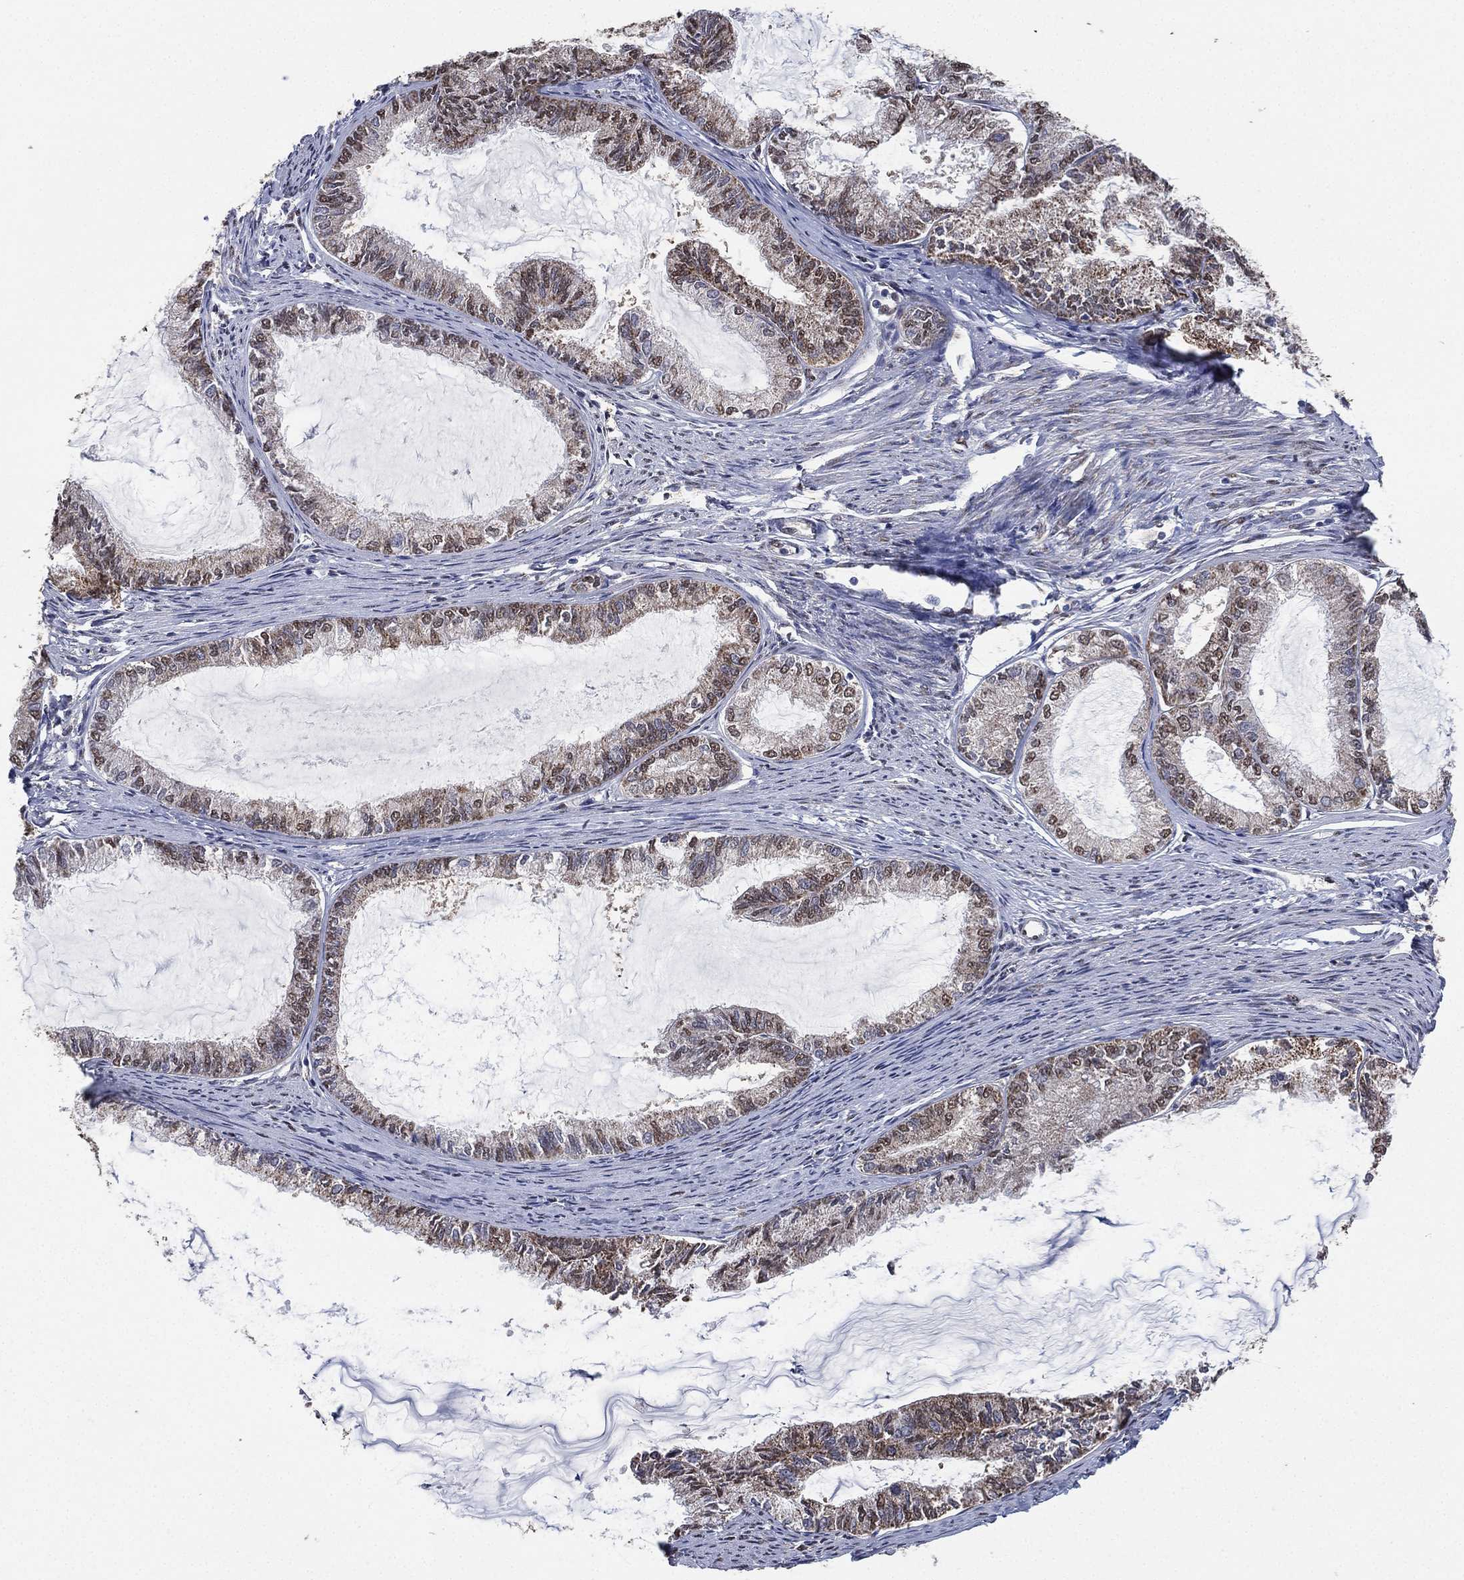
{"staining": {"intensity": "weak", "quantity": "<25%", "location": "nuclear"}, "tissue": "endometrial cancer", "cell_type": "Tumor cells", "image_type": "cancer", "snomed": [{"axis": "morphology", "description": "Adenocarcinoma, NOS"}, {"axis": "topography", "description": "Endometrium"}], "caption": "Immunohistochemistry (IHC) micrograph of human adenocarcinoma (endometrial) stained for a protein (brown), which displays no positivity in tumor cells.", "gene": "ALDH7A1", "patient": {"sex": "female", "age": 86}}